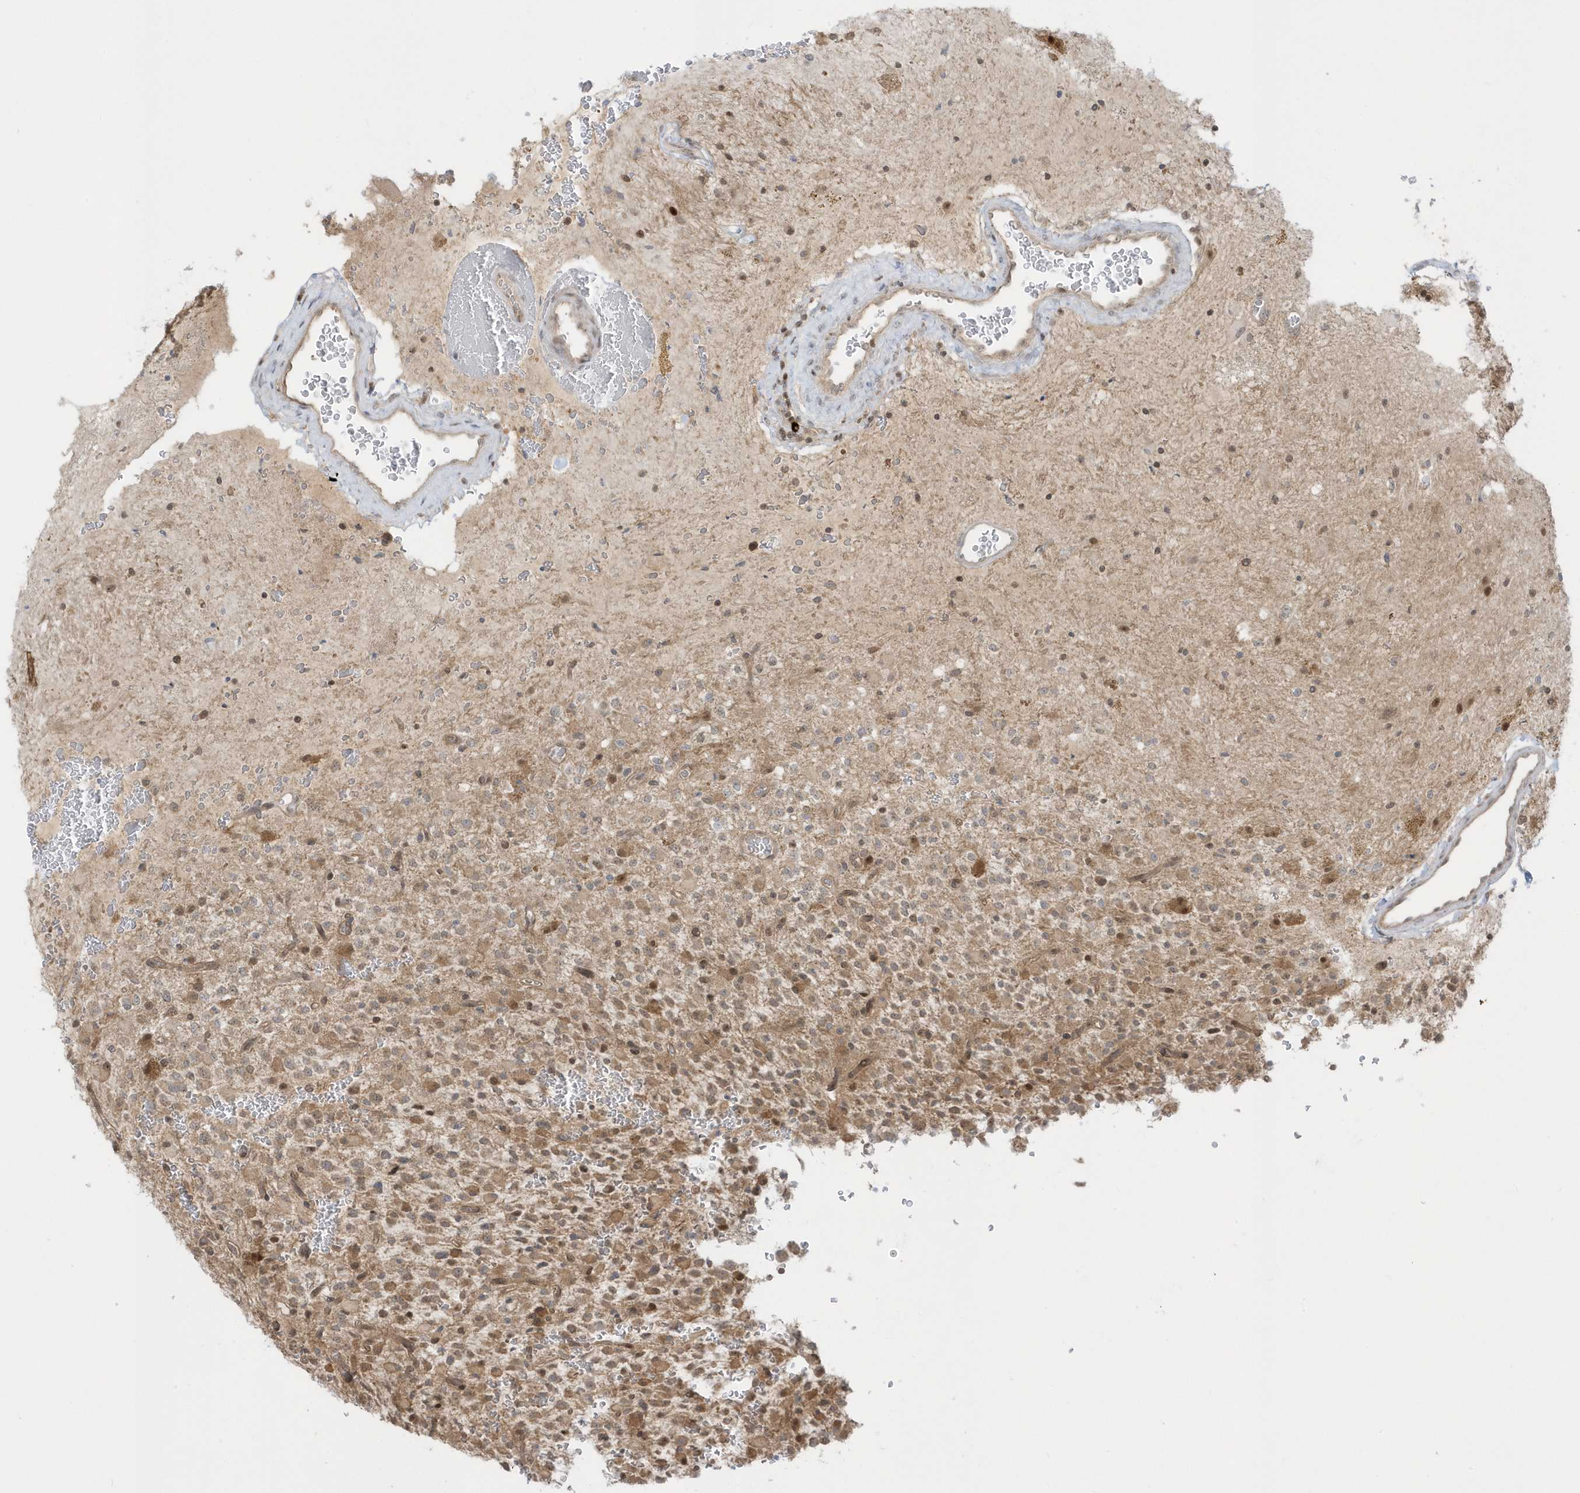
{"staining": {"intensity": "moderate", "quantity": ">75%", "location": "cytoplasmic/membranous"}, "tissue": "glioma", "cell_type": "Tumor cells", "image_type": "cancer", "snomed": [{"axis": "morphology", "description": "Glioma, malignant, High grade"}, {"axis": "topography", "description": "Brain"}], "caption": "About >75% of tumor cells in human malignant glioma (high-grade) display moderate cytoplasmic/membranous protein staining as visualized by brown immunohistochemical staining.", "gene": "PPP1R7", "patient": {"sex": "male", "age": 34}}